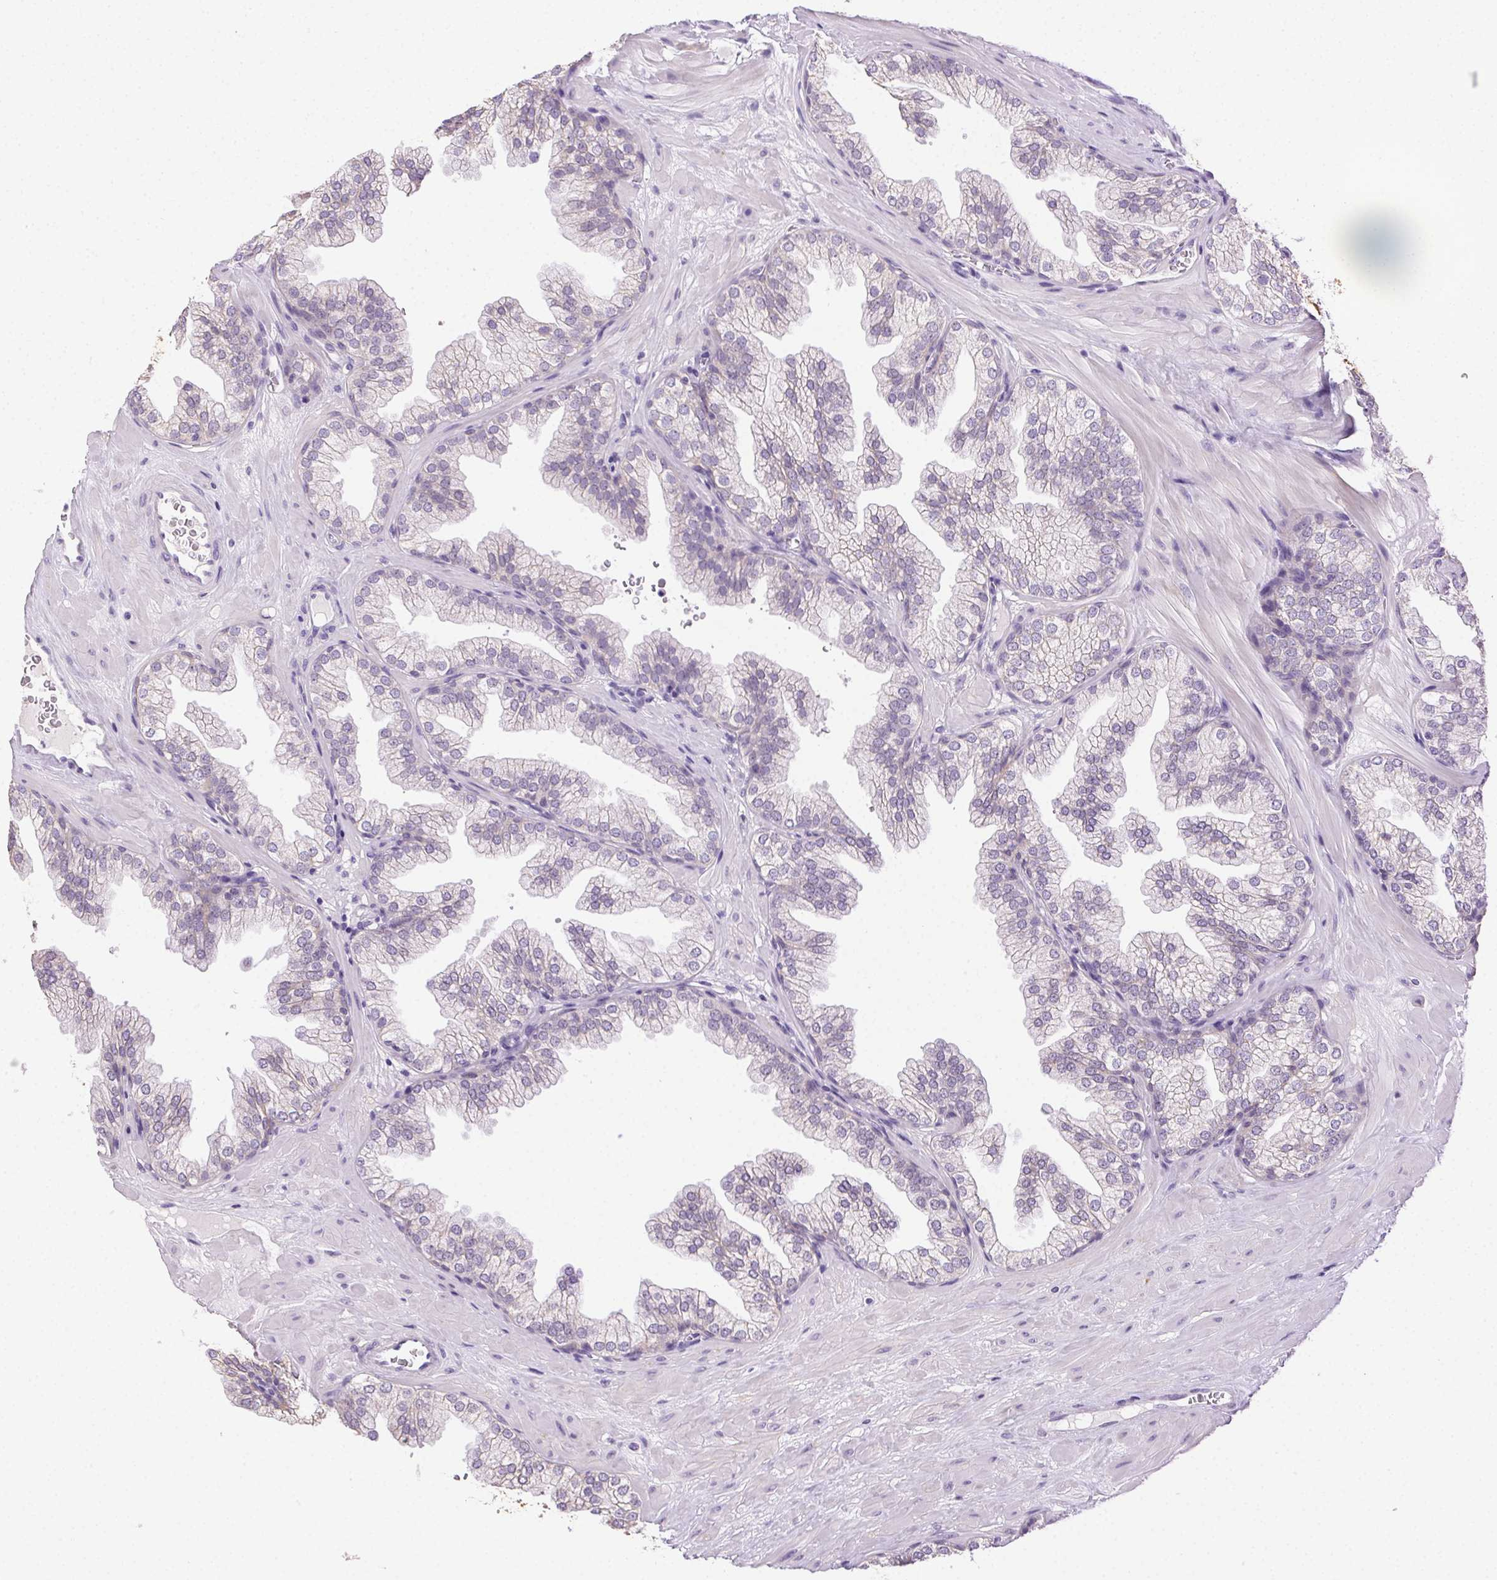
{"staining": {"intensity": "weak", "quantity": "25%-75%", "location": "cytoplasmic/membranous"}, "tissue": "prostate", "cell_type": "Glandular cells", "image_type": "normal", "snomed": [{"axis": "morphology", "description": "Normal tissue, NOS"}, {"axis": "topography", "description": "Prostate"}], "caption": "This image reveals normal prostate stained with immunohistochemistry (IHC) to label a protein in brown. The cytoplasmic/membranous of glandular cells show weak positivity for the protein. Nuclei are counter-stained blue.", "gene": "CLDN10", "patient": {"sex": "male", "age": 37}}